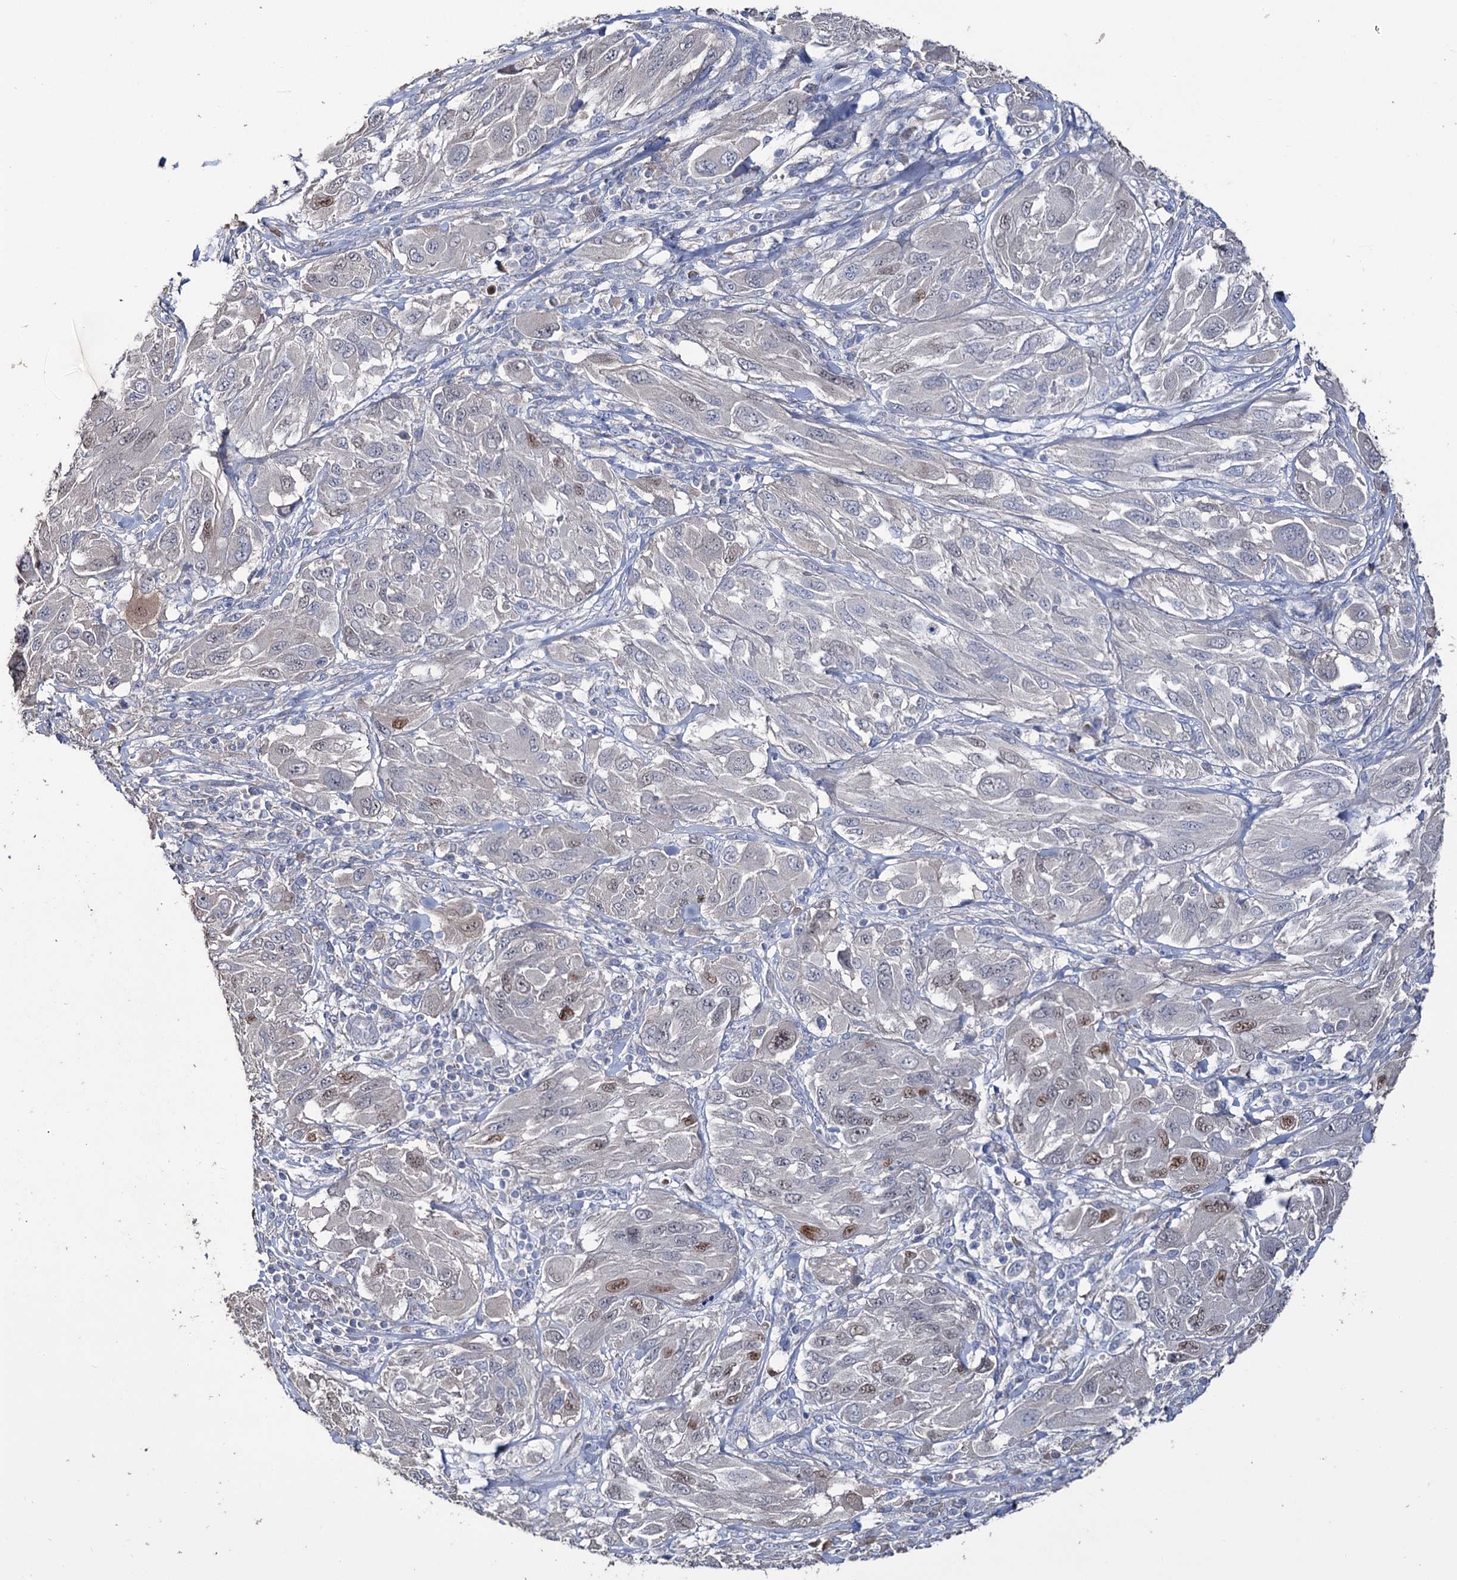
{"staining": {"intensity": "moderate", "quantity": "<25%", "location": "nuclear"}, "tissue": "melanoma", "cell_type": "Tumor cells", "image_type": "cancer", "snomed": [{"axis": "morphology", "description": "Malignant melanoma, NOS"}, {"axis": "topography", "description": "Skin"}], "caption": "DAB (3,3'-diaminobenzidine) immunohistochemical staining of human melanoma demonstrates moderate nuclear protein positivity in about <25% of tumor cells. (Stains: DAB in brown, nuclei in blue, Microscopy: brightfield microscopy at high magnification).", "gene": "EPB41L5", "patient": {"sex": "female", "age": 91}}